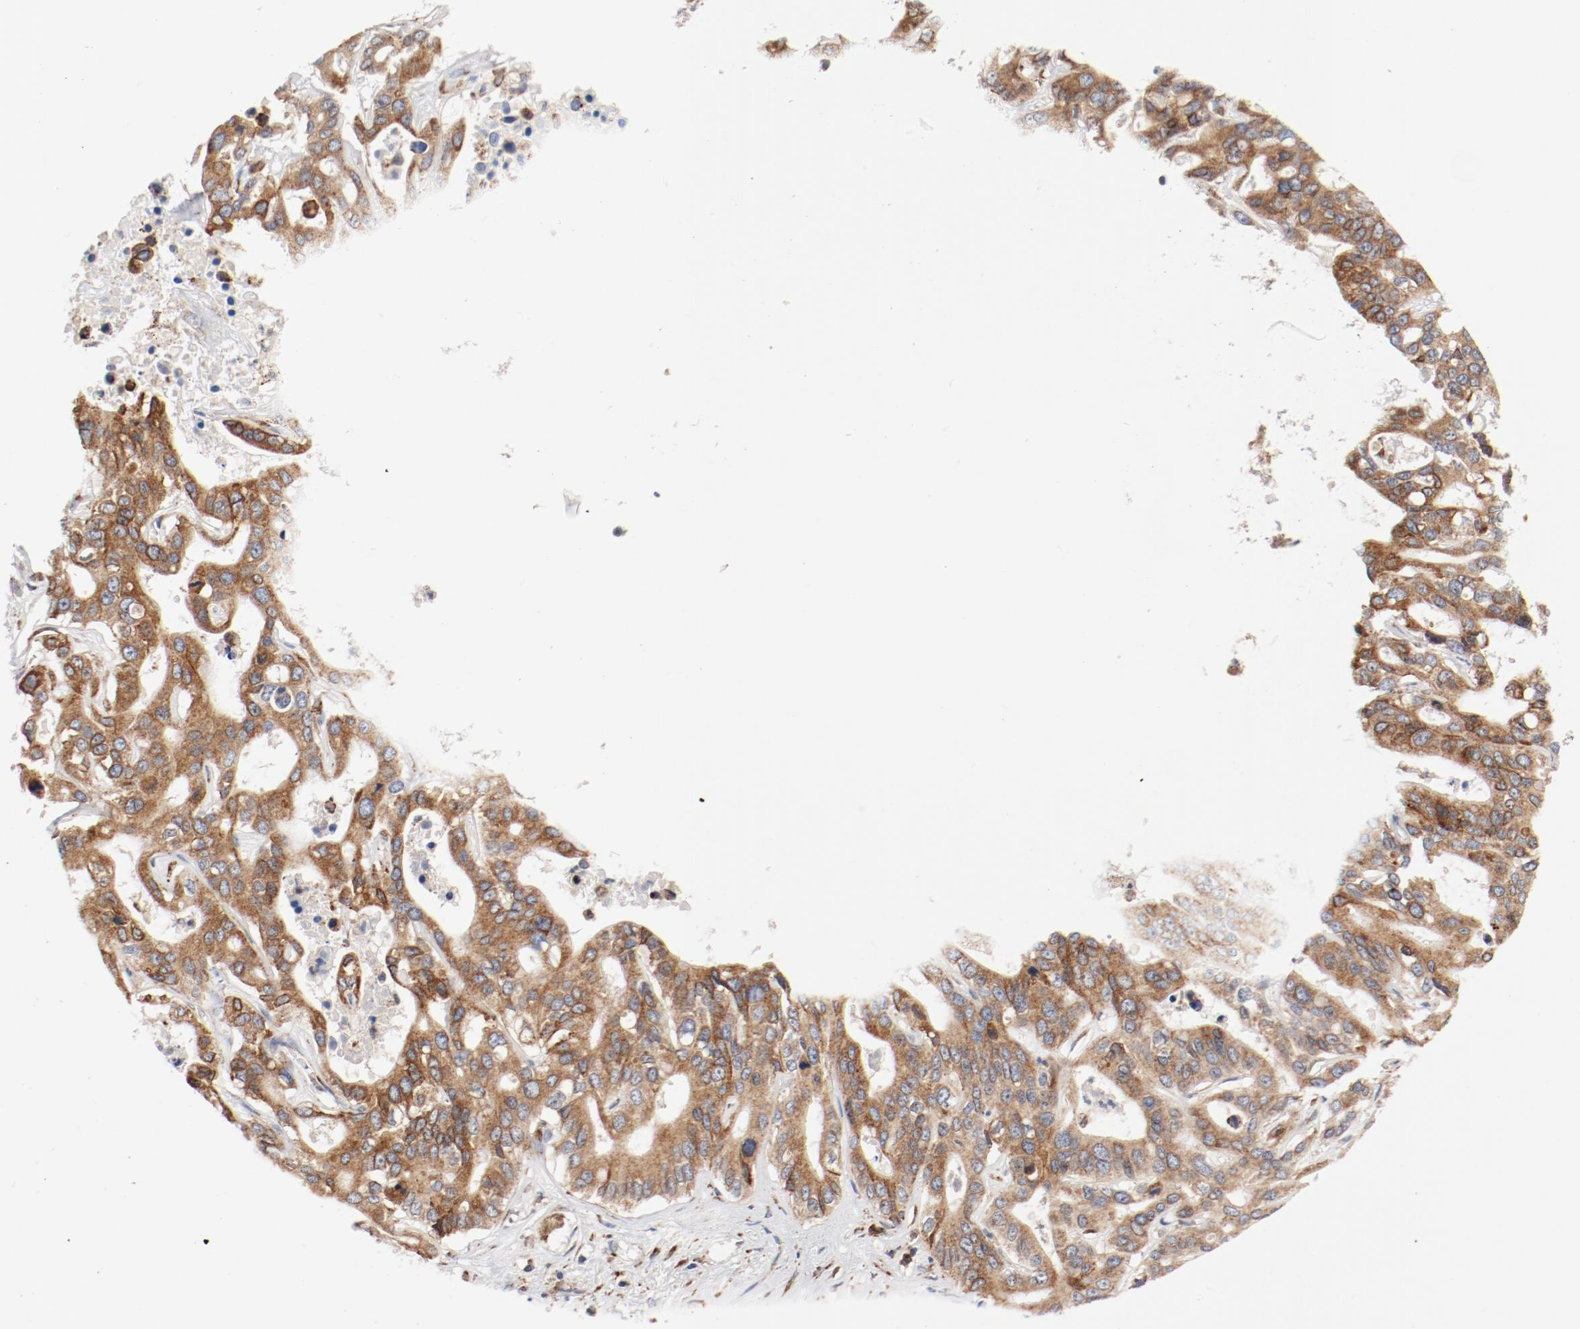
{"staining": {"intensity": "moderate", "quantity": ">75%", "location": "cytoplasmic/membranous"}, "tissue": "liver cancer", "cell_type": "Tumor cells", "image_type": "cancer", "snomed": [{"axis": "morphology", "description": "Cholangiocarcinoma"}, {"axis": "topography", "description": "Liver"}], "caption": "Protein expression analysis of liver cholangiocarcinoma displays moderate cytoplasmic/membranous staining in approximately >75% of tumor cells. (DAB IHC with brightfield microscopy, high magnification).", "gene": "PDPK1", "patient": {"sex": "female", "age": 65}}